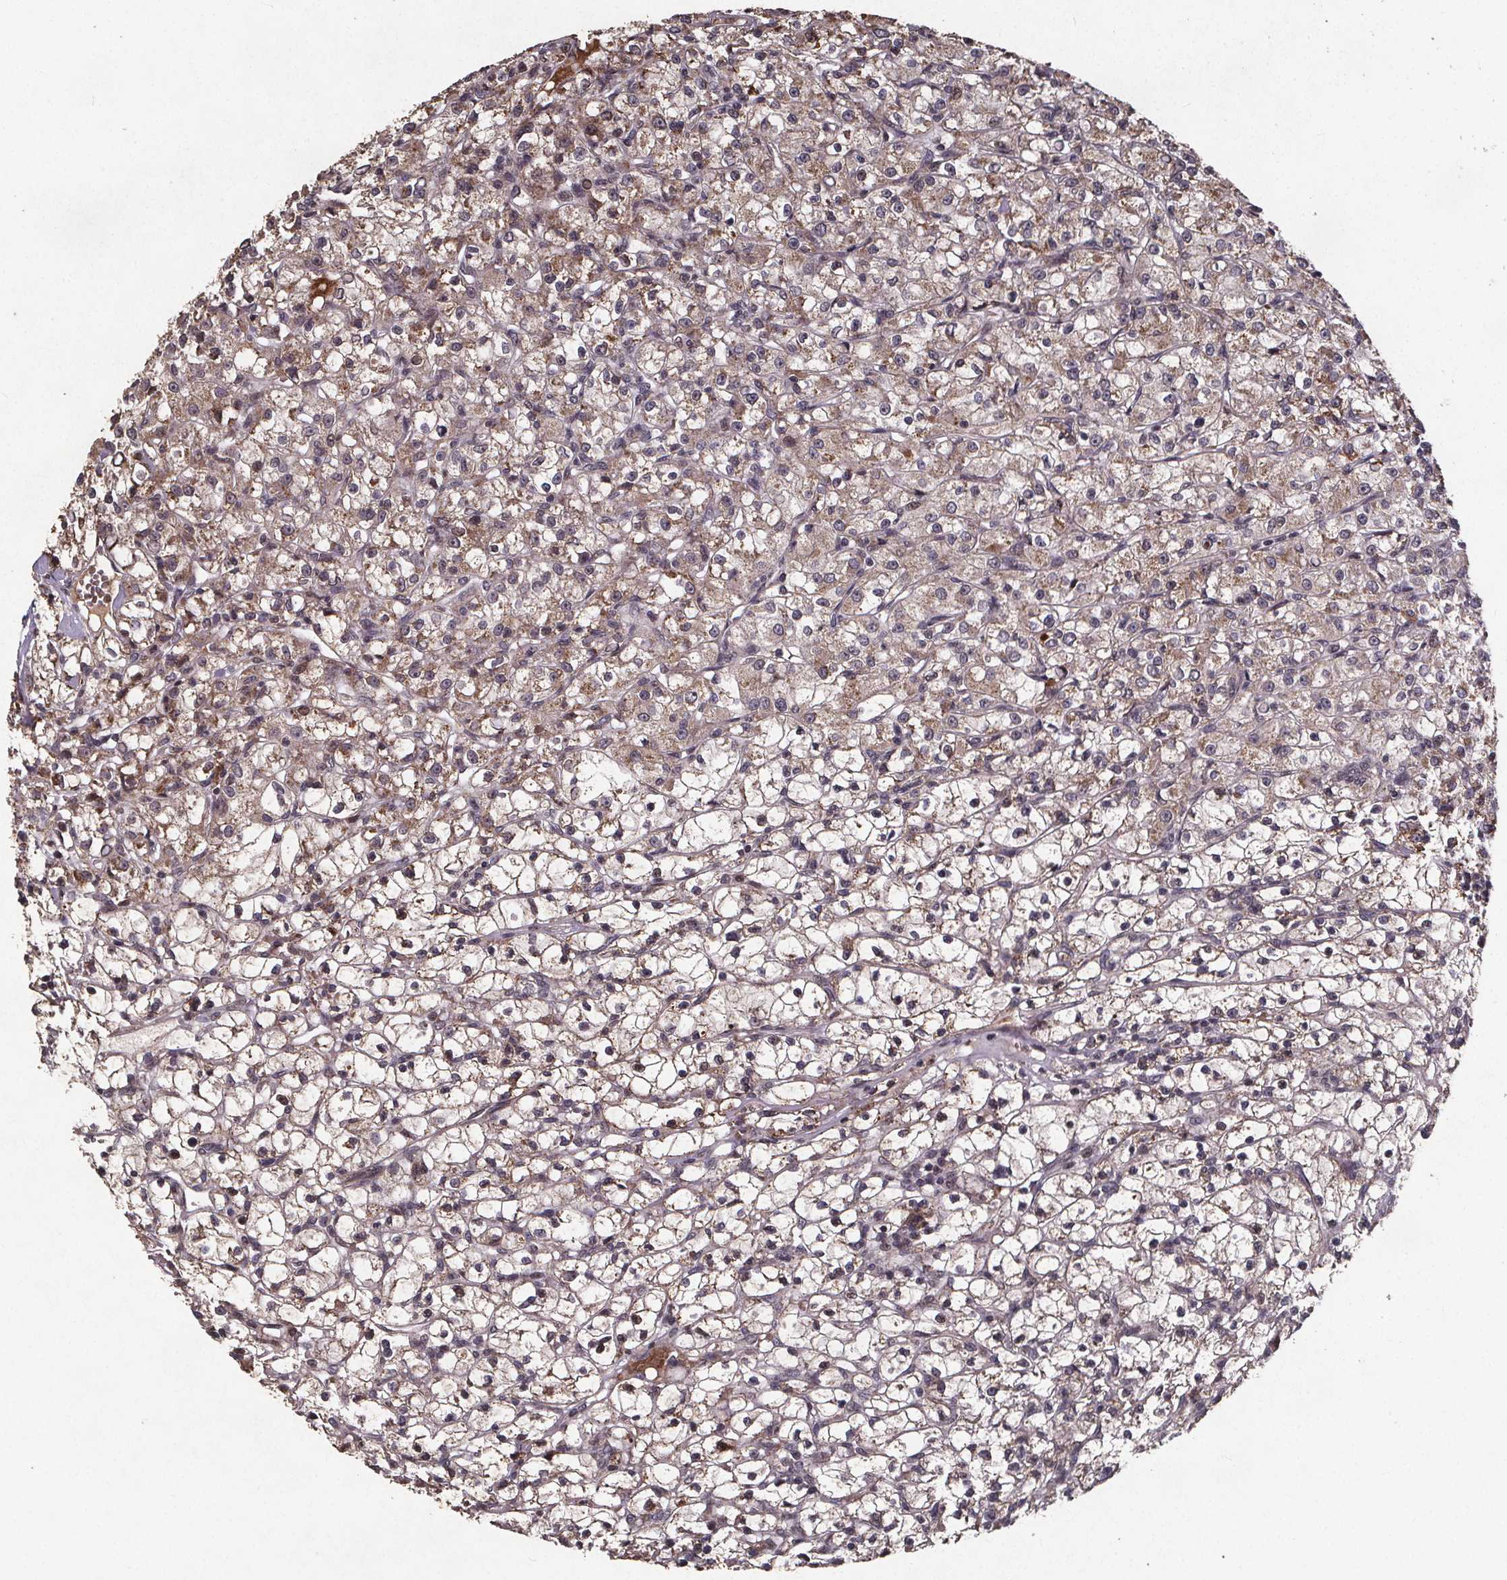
{"staining": {"intensity": "weak", "quantity": ">75%", "location": "cytoplasmic/membranous"}, "tissue": "renal cancer", "cell_type": "Tumor cells", "image_type": "cancer", "snomed": [{"axis": "morphology", "description": "Adenocarcinoma, NOS"}, {"axis": "topography", "description": "Kidney"}], "caption": "Human renal adenocarcinoma stained for a protein (brown) displays weak cytoplasmic/membranous positive staining in about >75% of tumor cells.", "gene": "GPX3", "patient": {"sex": "female", "age": 59}}